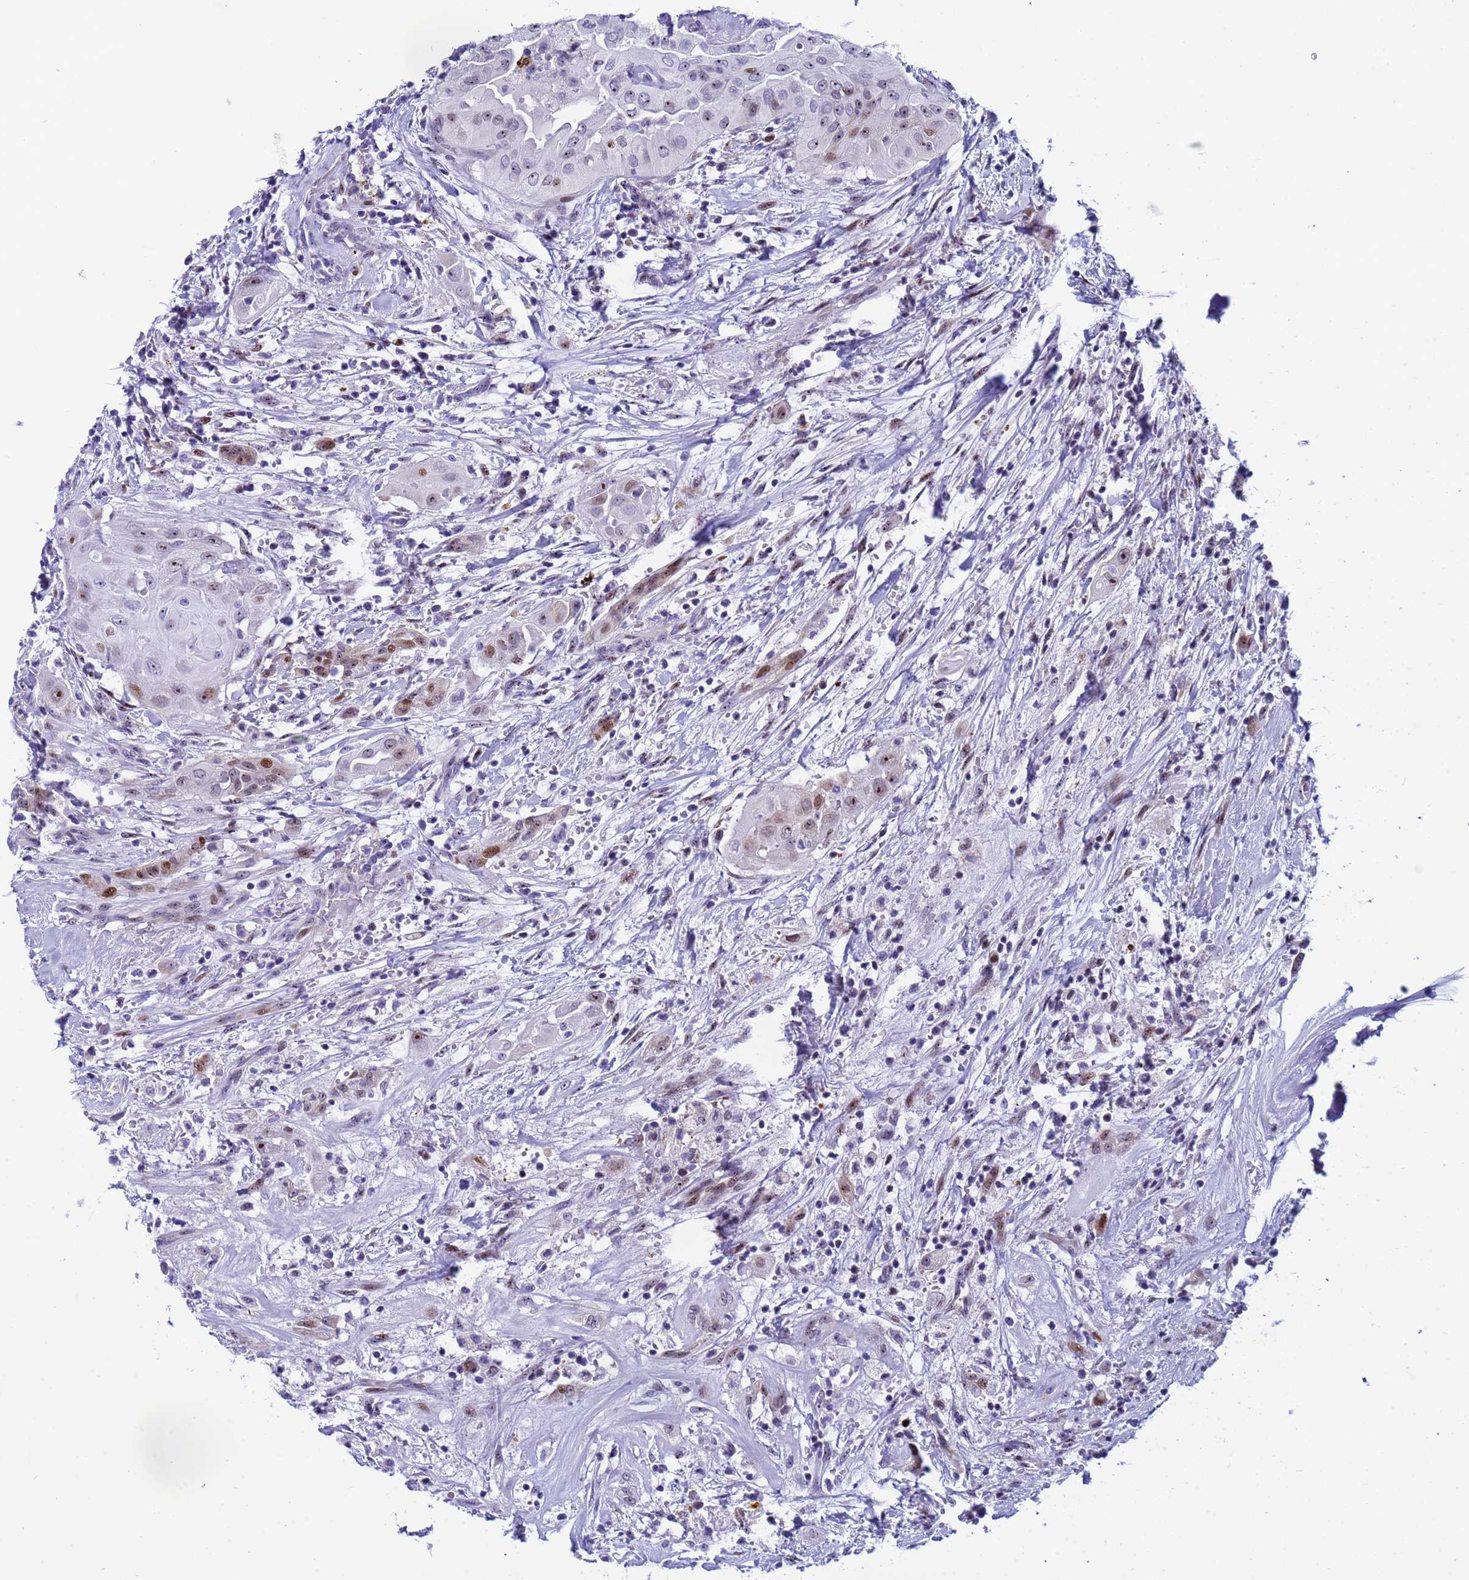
{"staining": {"intensity": "moderate", "quantity": "<25%", "location": "nuclear"}, "tissue": "thyroid cancer", "cell_type": "Tumor cells", "image_type": "cancer", "snomed": [{"axis": "morphology", "description": "Papillary adenocarcinoma, NOS"}, {"axis": "topography", "description": "Thyroid gland"}], "caption": "Moderate nuclear protein expression is present in about <25% of tumor cells in thyroid cancer. The protein is shown in brown color, while the nuclei are stained blue.", "gene": "POP5", "patient": {"sex": "female", "age": 59}}